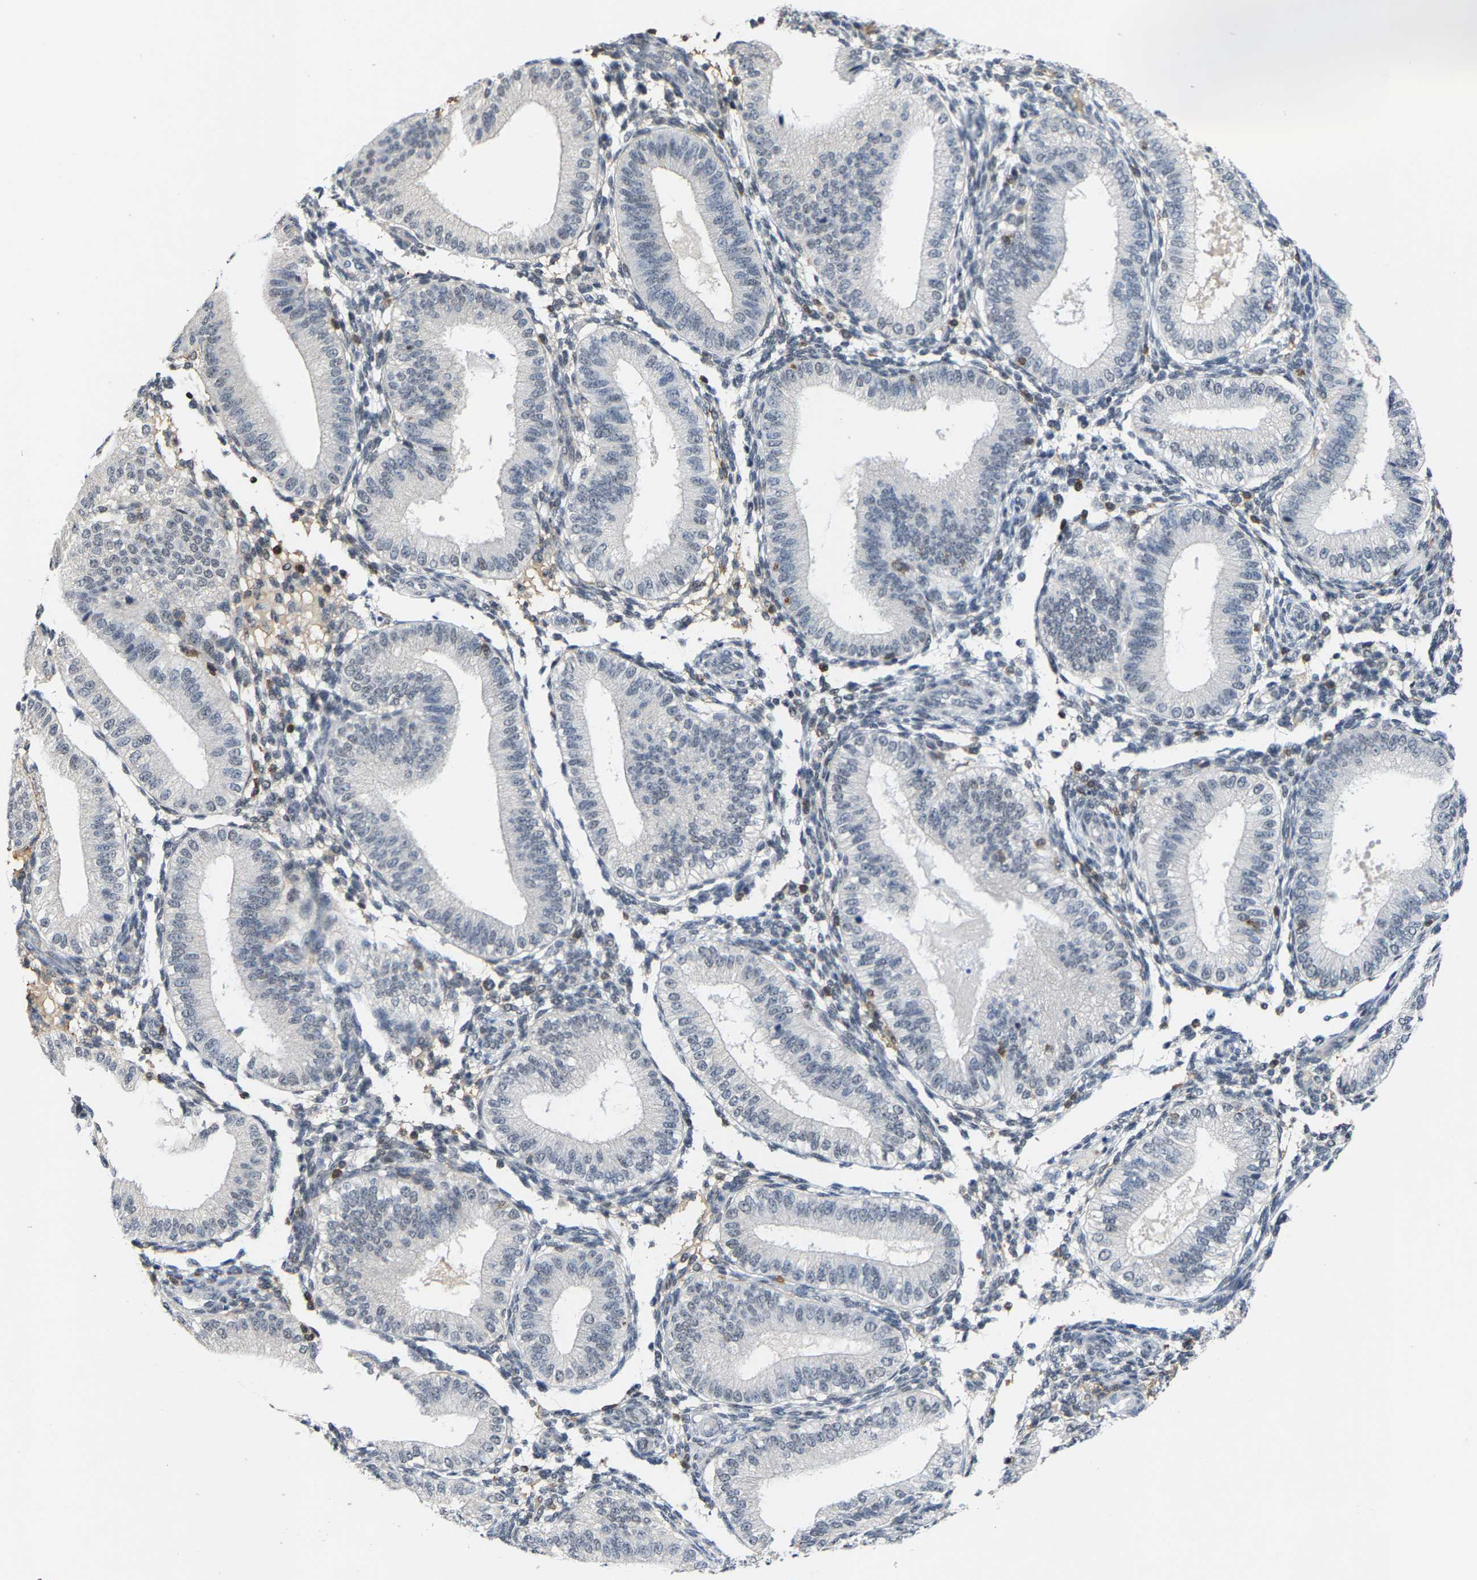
{"staining": {"intensity": "weak", "quantity": "<25%", "location": "cytoplasmic/membranous"}, "tissue": "endometrium", "cell_type": "Cells in endometrial stroma", "image_type": "normal", "snomed": [{"axis": "morphology", "description": "Normal tissue, NOS"}, {"axis": "topography", "description": "Endometrium"}], "caption": "The immunohistochemistry micrograph has no significant staining in cells in endometrial stroma of endometrium. (DAB immunohistochemistry (IHC) with hematoxylin counter stain).", "gene": "FGD3", "patient": {"sex": "female", "age": 39}}